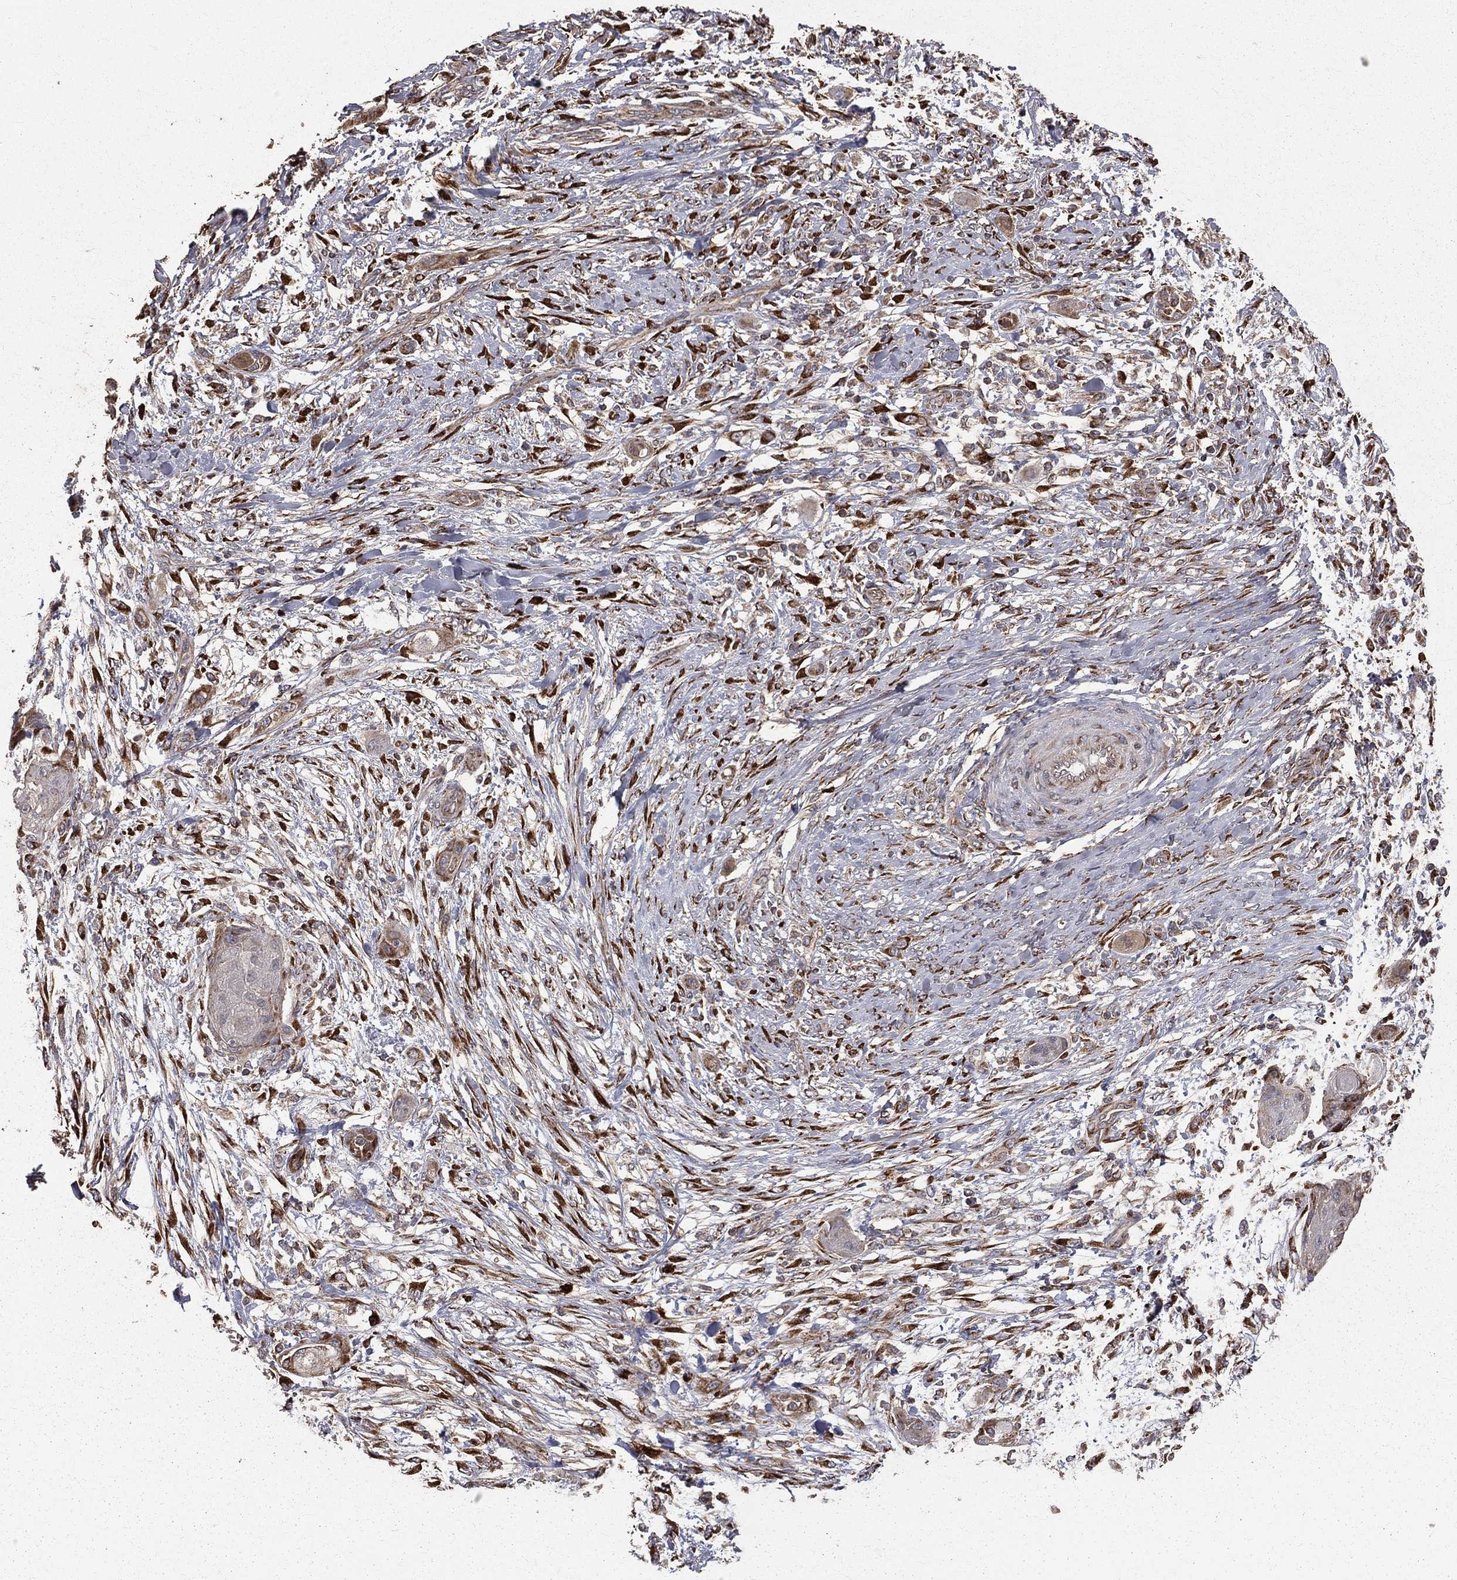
{"staining": {"intensity": "moderate", "quantity": "<25%", "location": "cytoplasmic/membranous"}, "tissue": "skin cancer", "cell_type": "Tumor cells", "image_type": "cancer", "snomed": [{"axis": "morphology", "description": "Squamous cell carcinoma, NOS"}, {"axis": "topography", "description": "Skin"}], "caption": "This is a histology image of IHC staining of skin squamous cell carcinoma, which shows moderate staining in the cytoplasmic/membranous of tumor cells.", "gene": "OLFML1", "patient": {"sex": "male", "age": 62}}